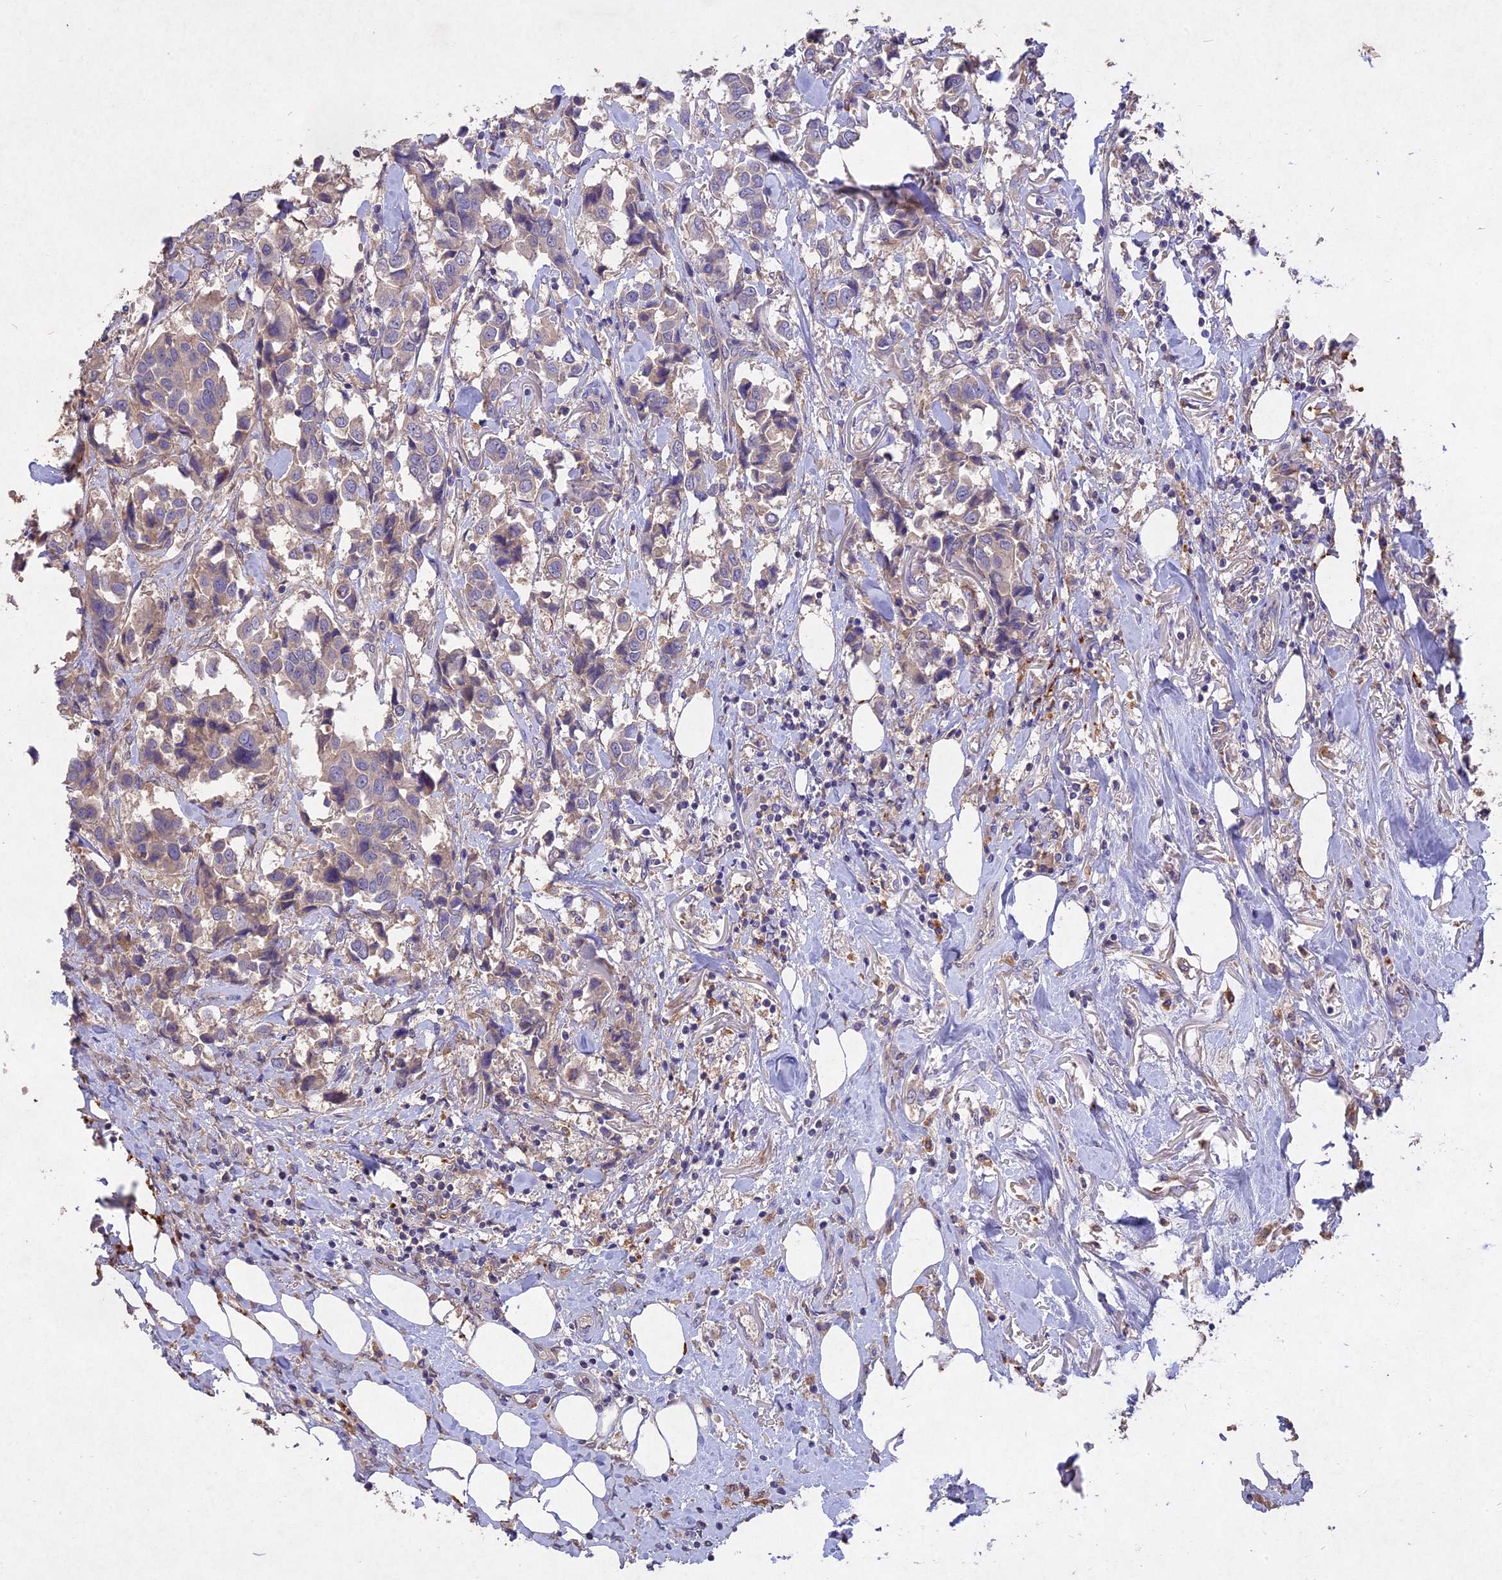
{"staining": {"intensity": "weak", "quantity": "<25%", "location": "cytoplasmic/membranous"}, "tissue": "breast cancer", "cell_type": "Tumor cells", "image_type": "cancer", "snomed": [{"axis": "morphology", "description": "Duct carcinoma"}, {"axis": "topography", "description": "Breast"}], "caption": "An IHC micrograph of breast invasive ductal carcinoma is shown. There is no staining in tumor cells of breast invasive ductal carcinoma.", "gene": "SLC26A4", "patient": {"sex": "female", "age": 80}}